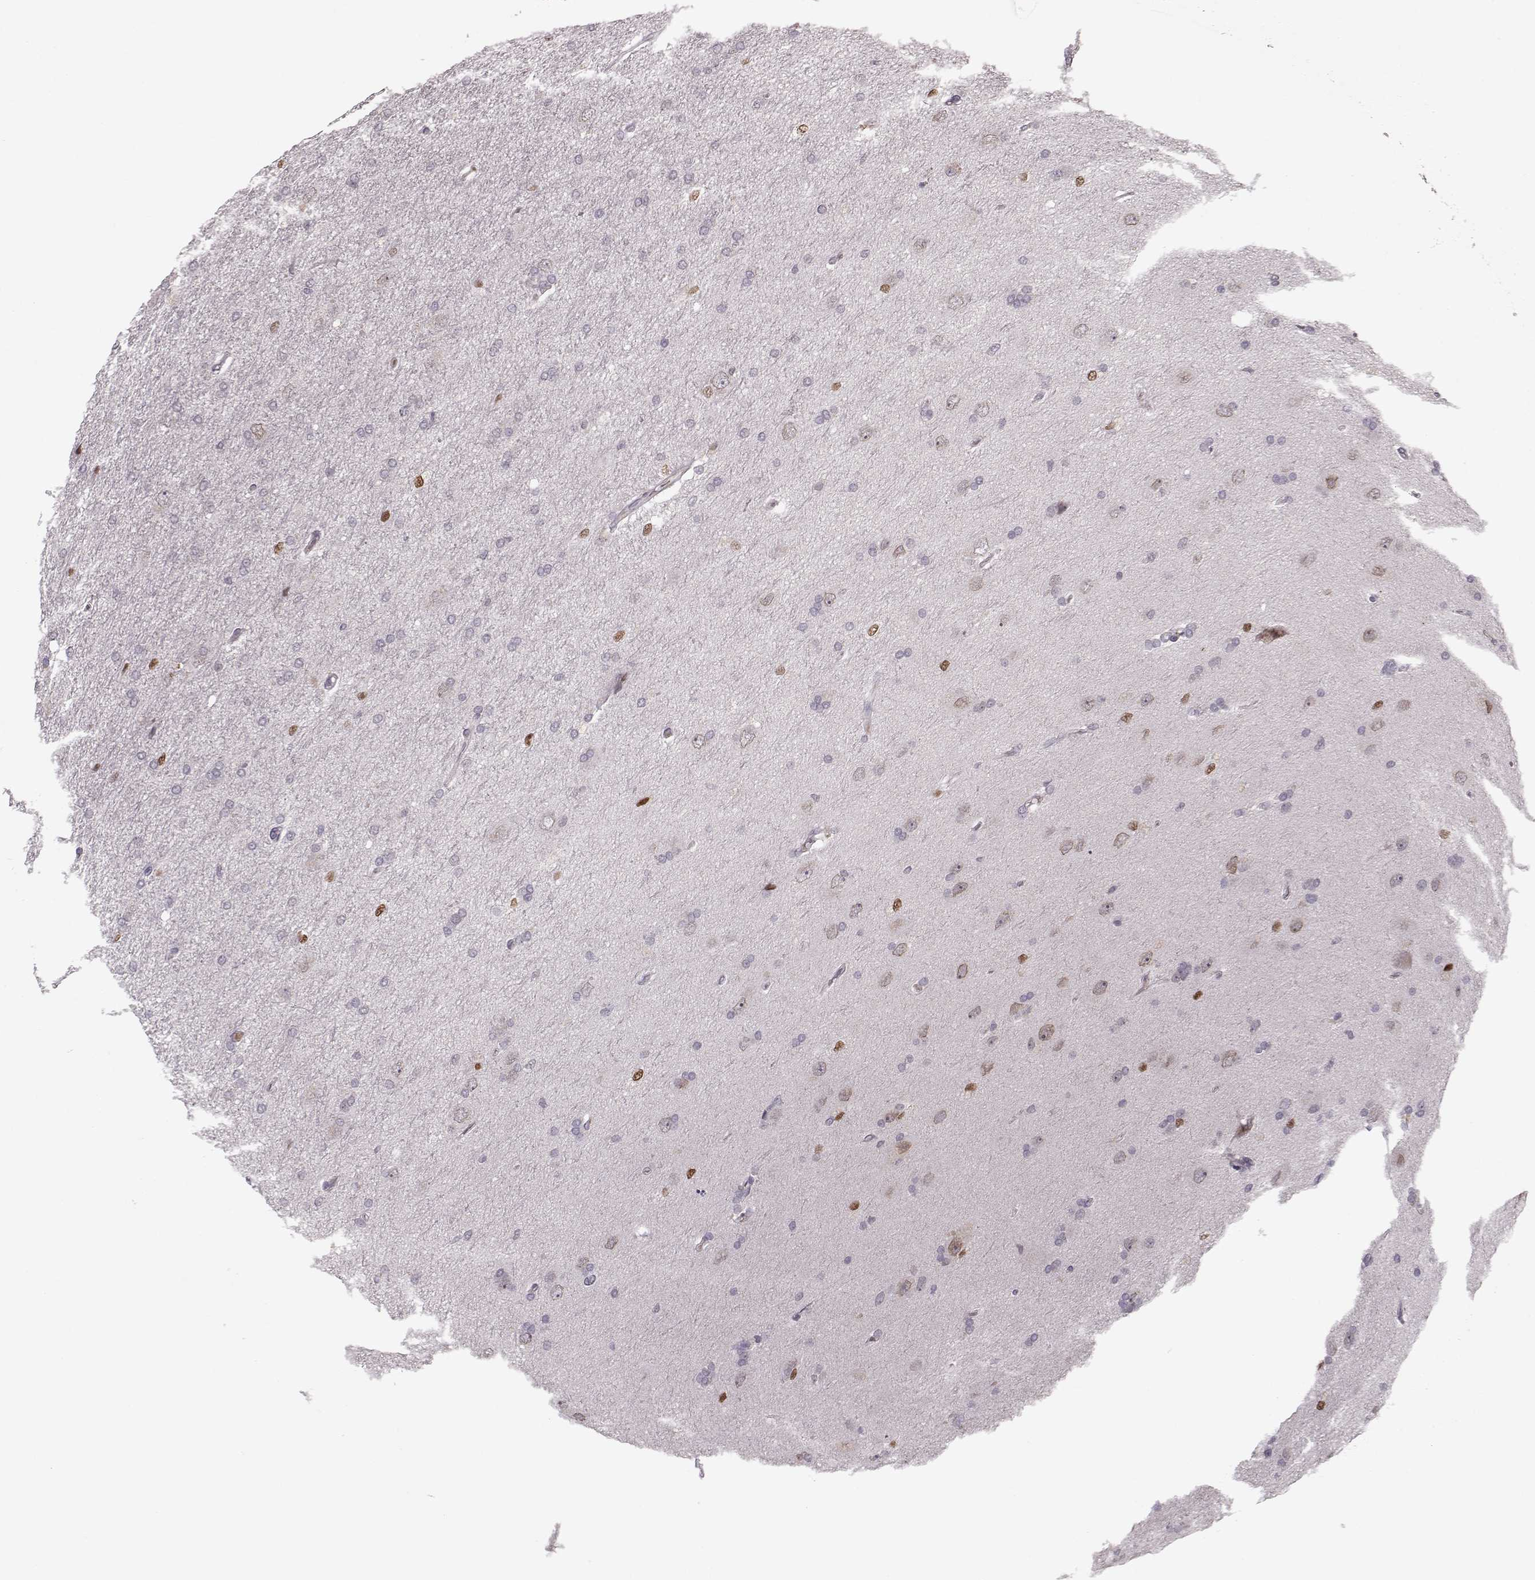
{"staining": {"intensity": "negative", "quantity": "none", "location": "none"}, "tissue": "glioma", "cell_type": "Tumor cells", "image_type": "cancer", "snomed": [{"axis": "morphology", "description": "Glioma, malignant, High grade"}, {"axis": "topography", "description": "Cerebral cortex"}], "caption": "Glioma was stained to show a protein in brown. There is no significant staining in tumor cells. Nuclei are stained in blue.", "gene": "DNAI3", "patient": {"sex": "male", "age": 70}}